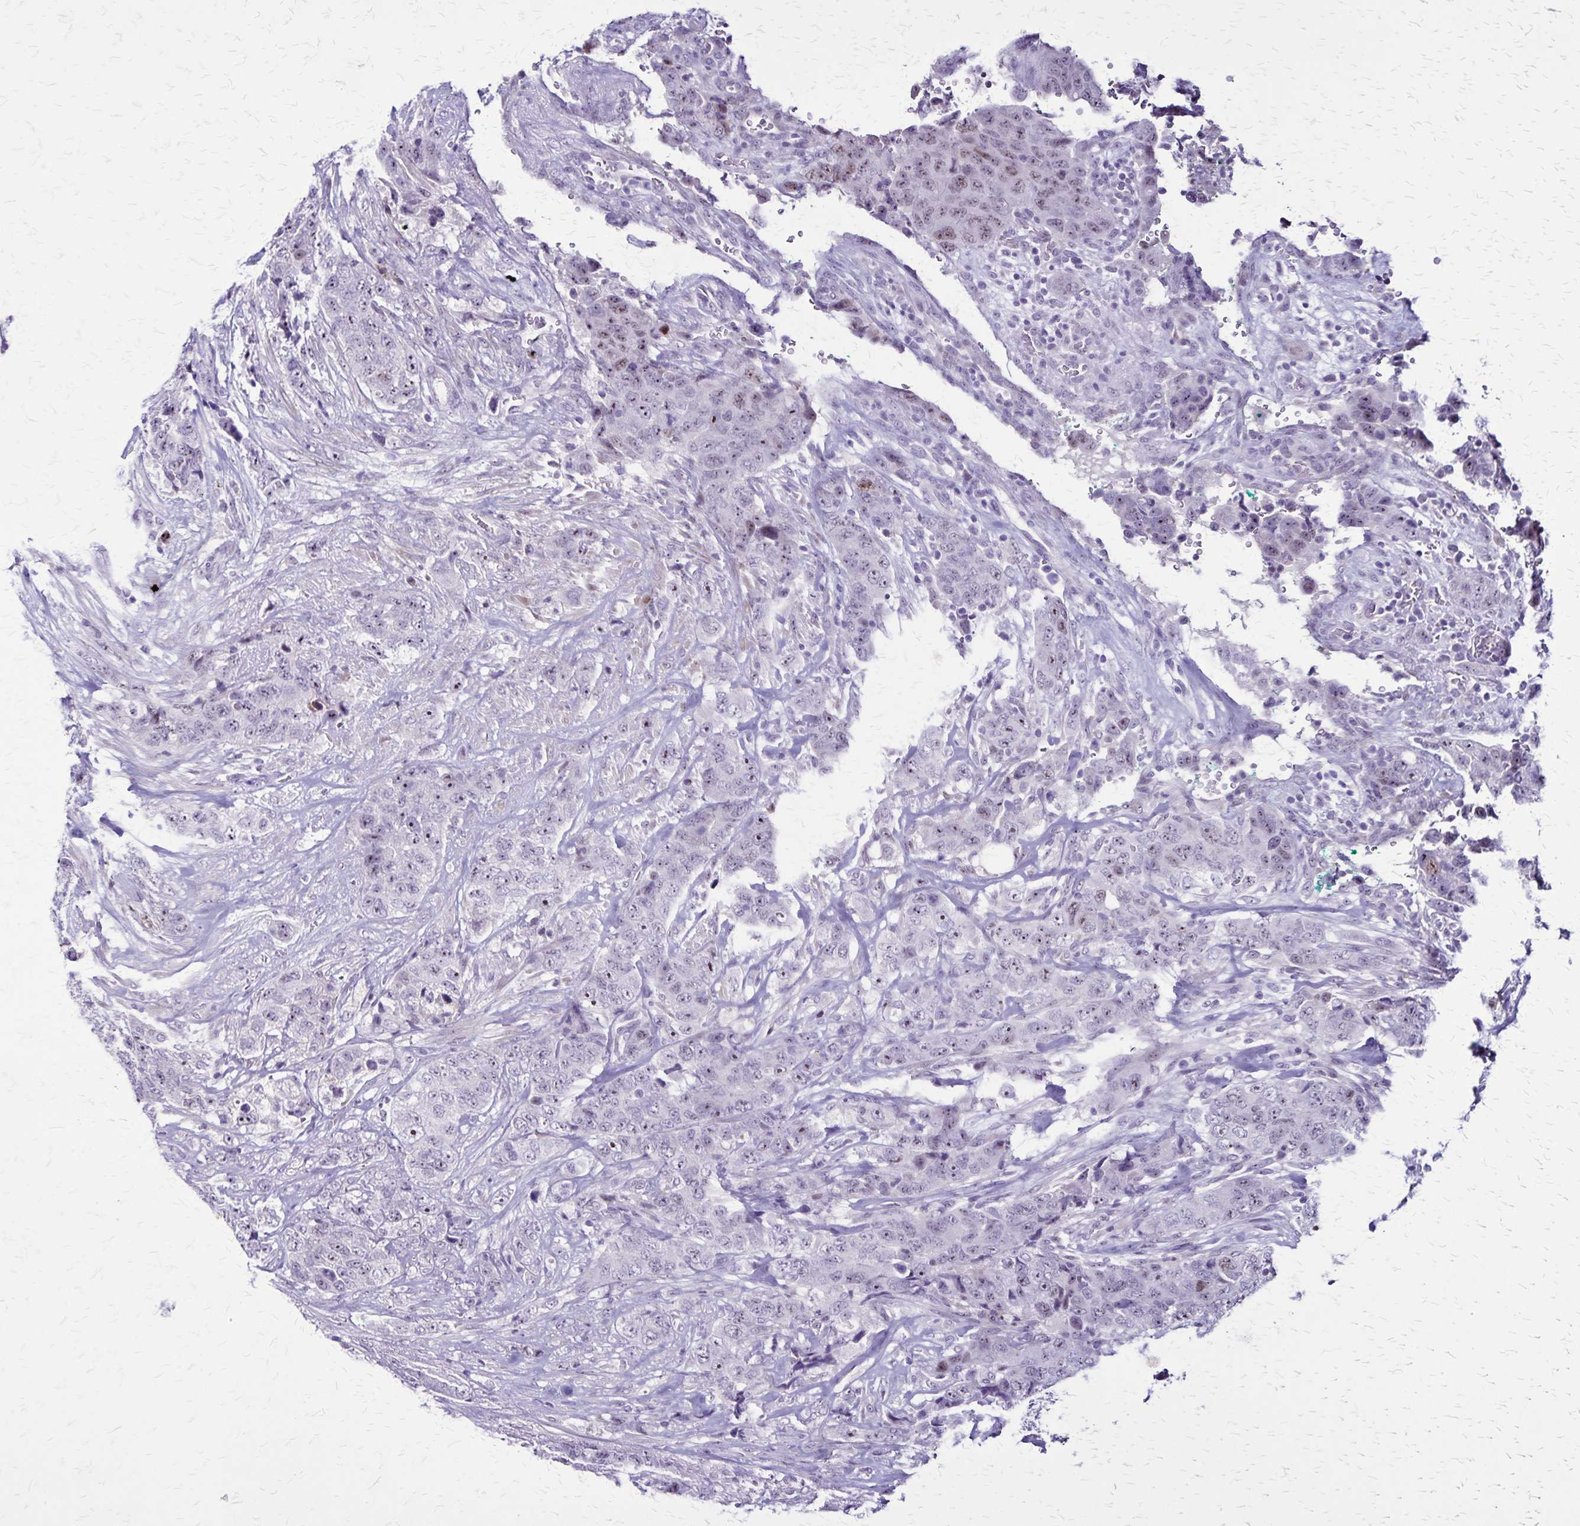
{"staining": {"intensity": "negative", "quantity": "none", "location": "none"}, "tissue": "urothelial cancer", "cell_type": "Tumor cells", "image_type": "cancer", "snomed": [{"axis": "morphology", "description": "Urothelial carcinoma, High grade"}, {"axis": "topography", "description": "Urinary bladder"}], "caption": "This is an immunohistochemistry histopathology image of urothelial cancer. There is no staining in tumor cells.", "gene": "OR51B5", "patient": {"sex": "female", "age": 78}}